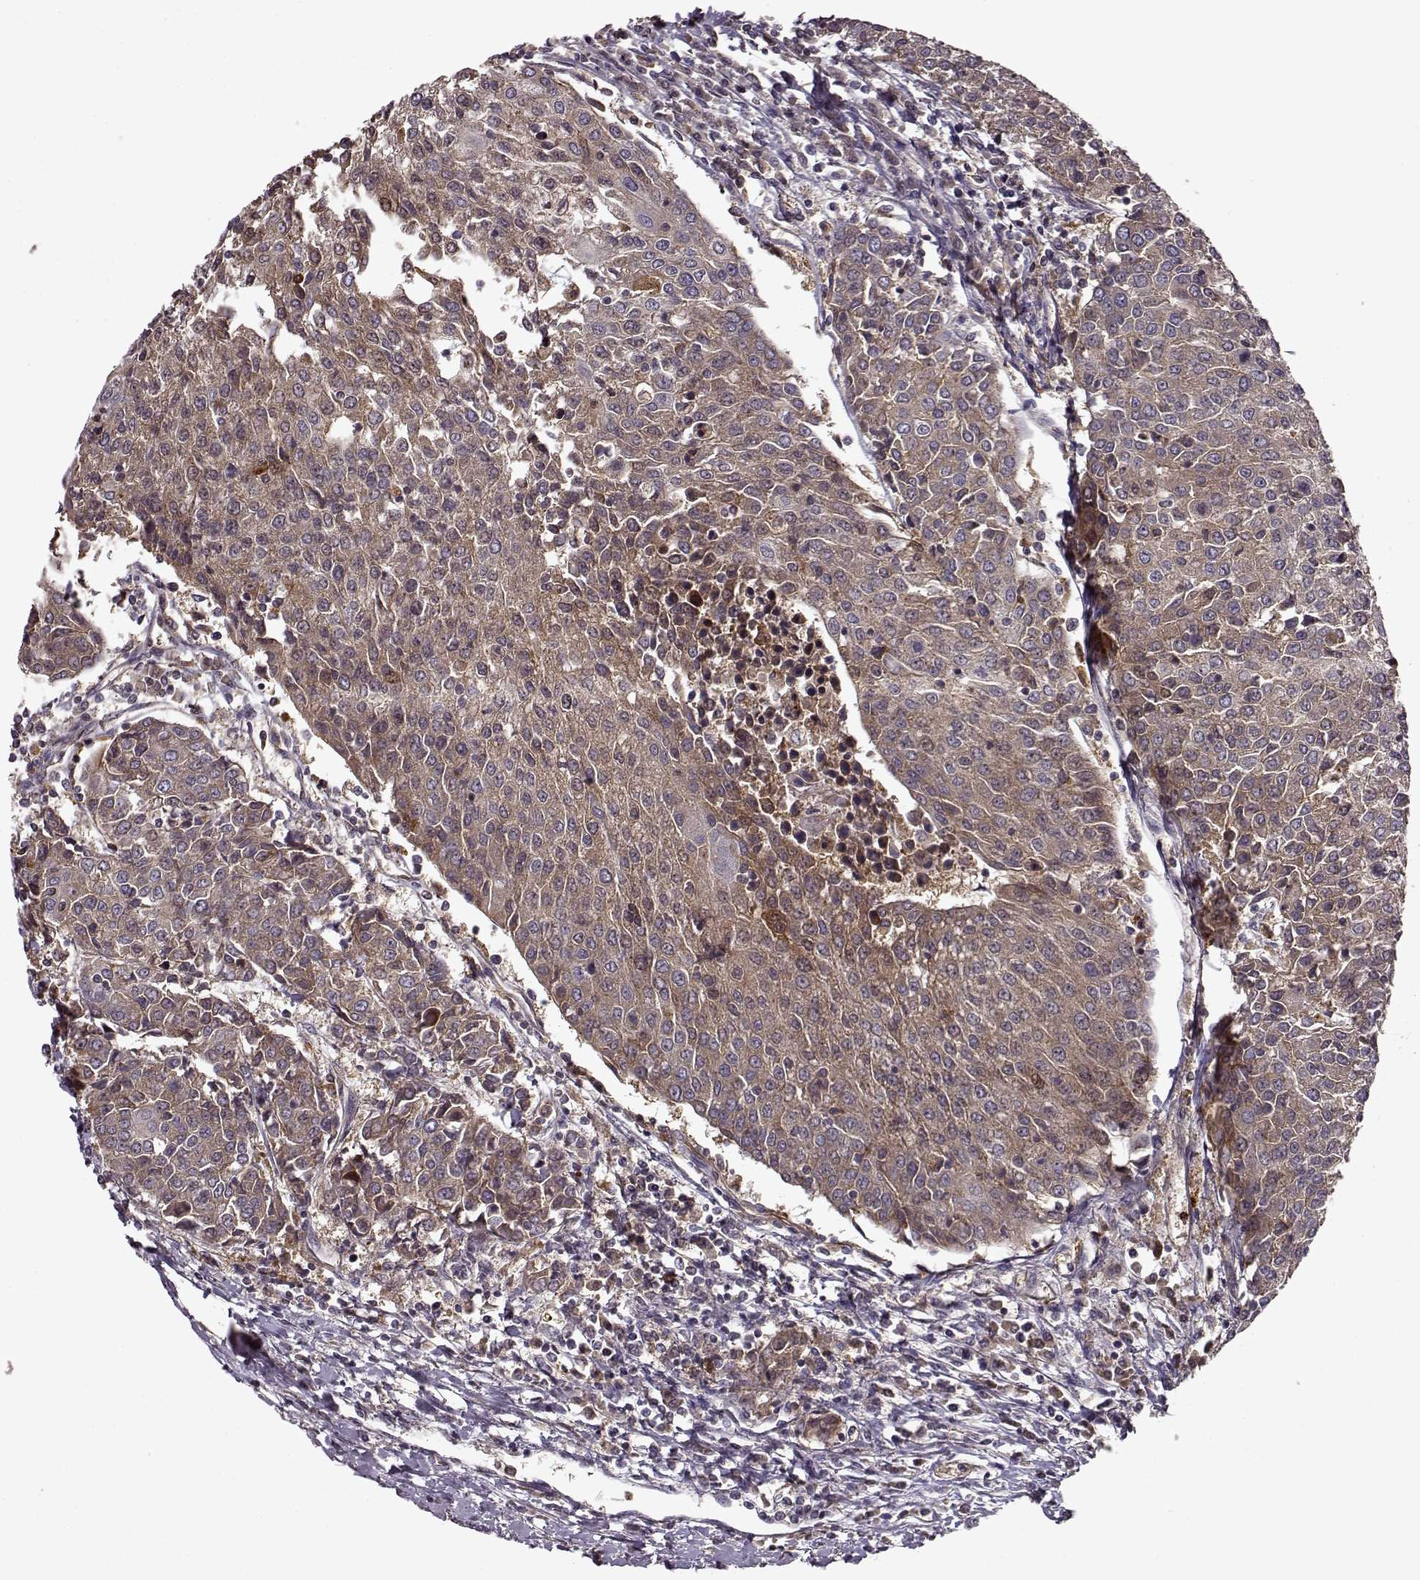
{"staining": {"intensity": "weak", "quantity": ">75%", "location": "cytoplasmic/membranous"}, "tissue": "urothelial cancer", "cell_type": "Tumor cells", "image_type": "cancer", "snomed": [{"axis": "morphology", "description": "Urothelial carcinoma, High grade"}, {"axis": "topography", "description": "Urinary bladder"}], "caption": "IHC staining of urothelial carcinoma (high-grade), which exhibits low levels of weak cytoplasmic/membranous positivity in approximately >75% of tumor cells indicating weak cytoplasmic/membranous protein staining. The staining was performed using DAB (3,3'-diaminobenzidine) (brown) for protein detection and nuclei were counterstained in hematoxylin (blue).", "gene": "IFRD2", "patient": {"sex": "female", "age": 85}}